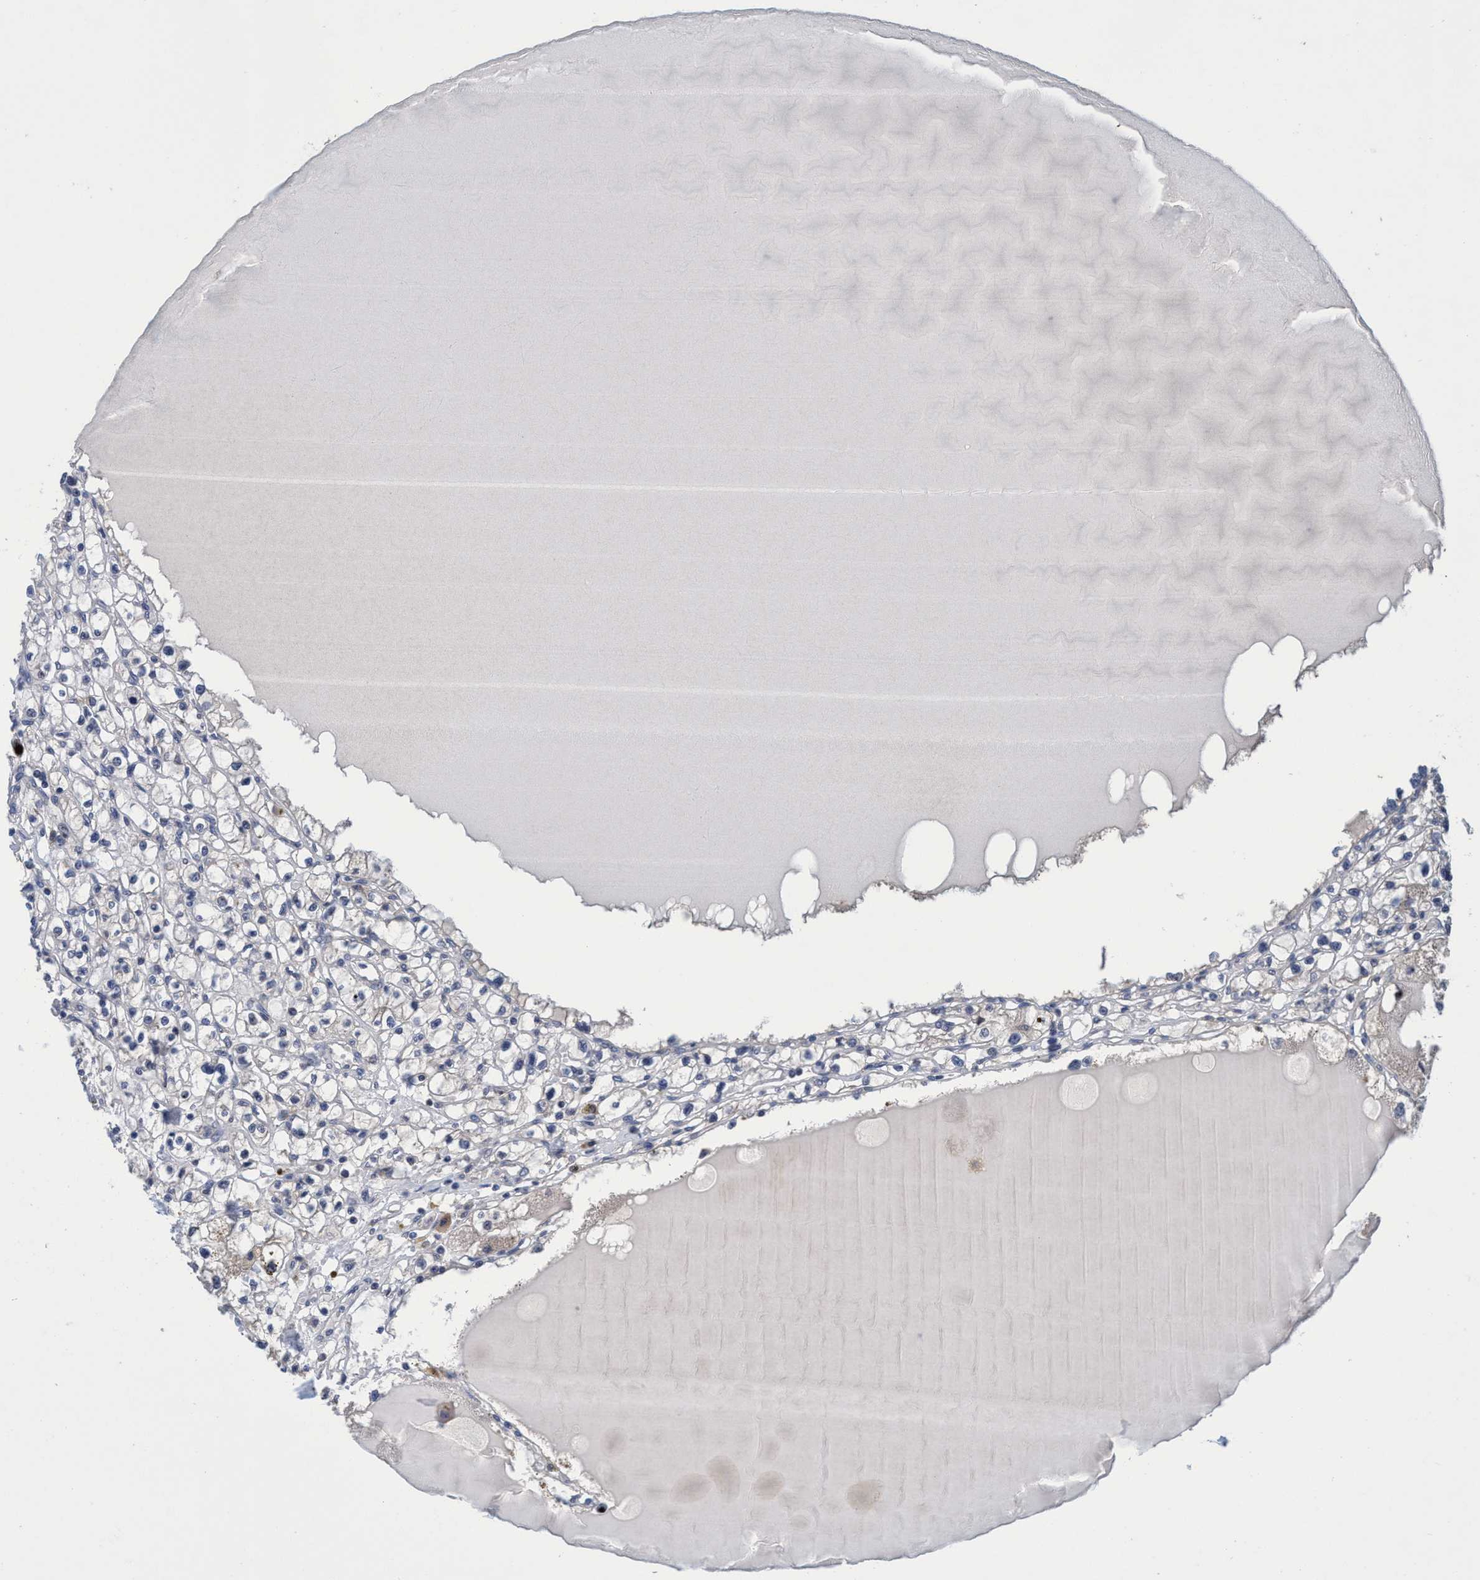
{"staining": {"intensity": "negative", "quantity": "none", "location": "none"}, "tissue": "renal cancer", "cell_type": "Tumor cells", "image_type": "cancer", "snomed": [{"axis": "morphology", "description": "Adenocarcinoma, NOS"}, {"axis": "topography", "description": "Kidney"}], "caption": "Tumor cells show no significant positivity in renal adenocarcinoma.", "gene": "CALCOCO2", "patient": {"sex": "male", "age": 56}}